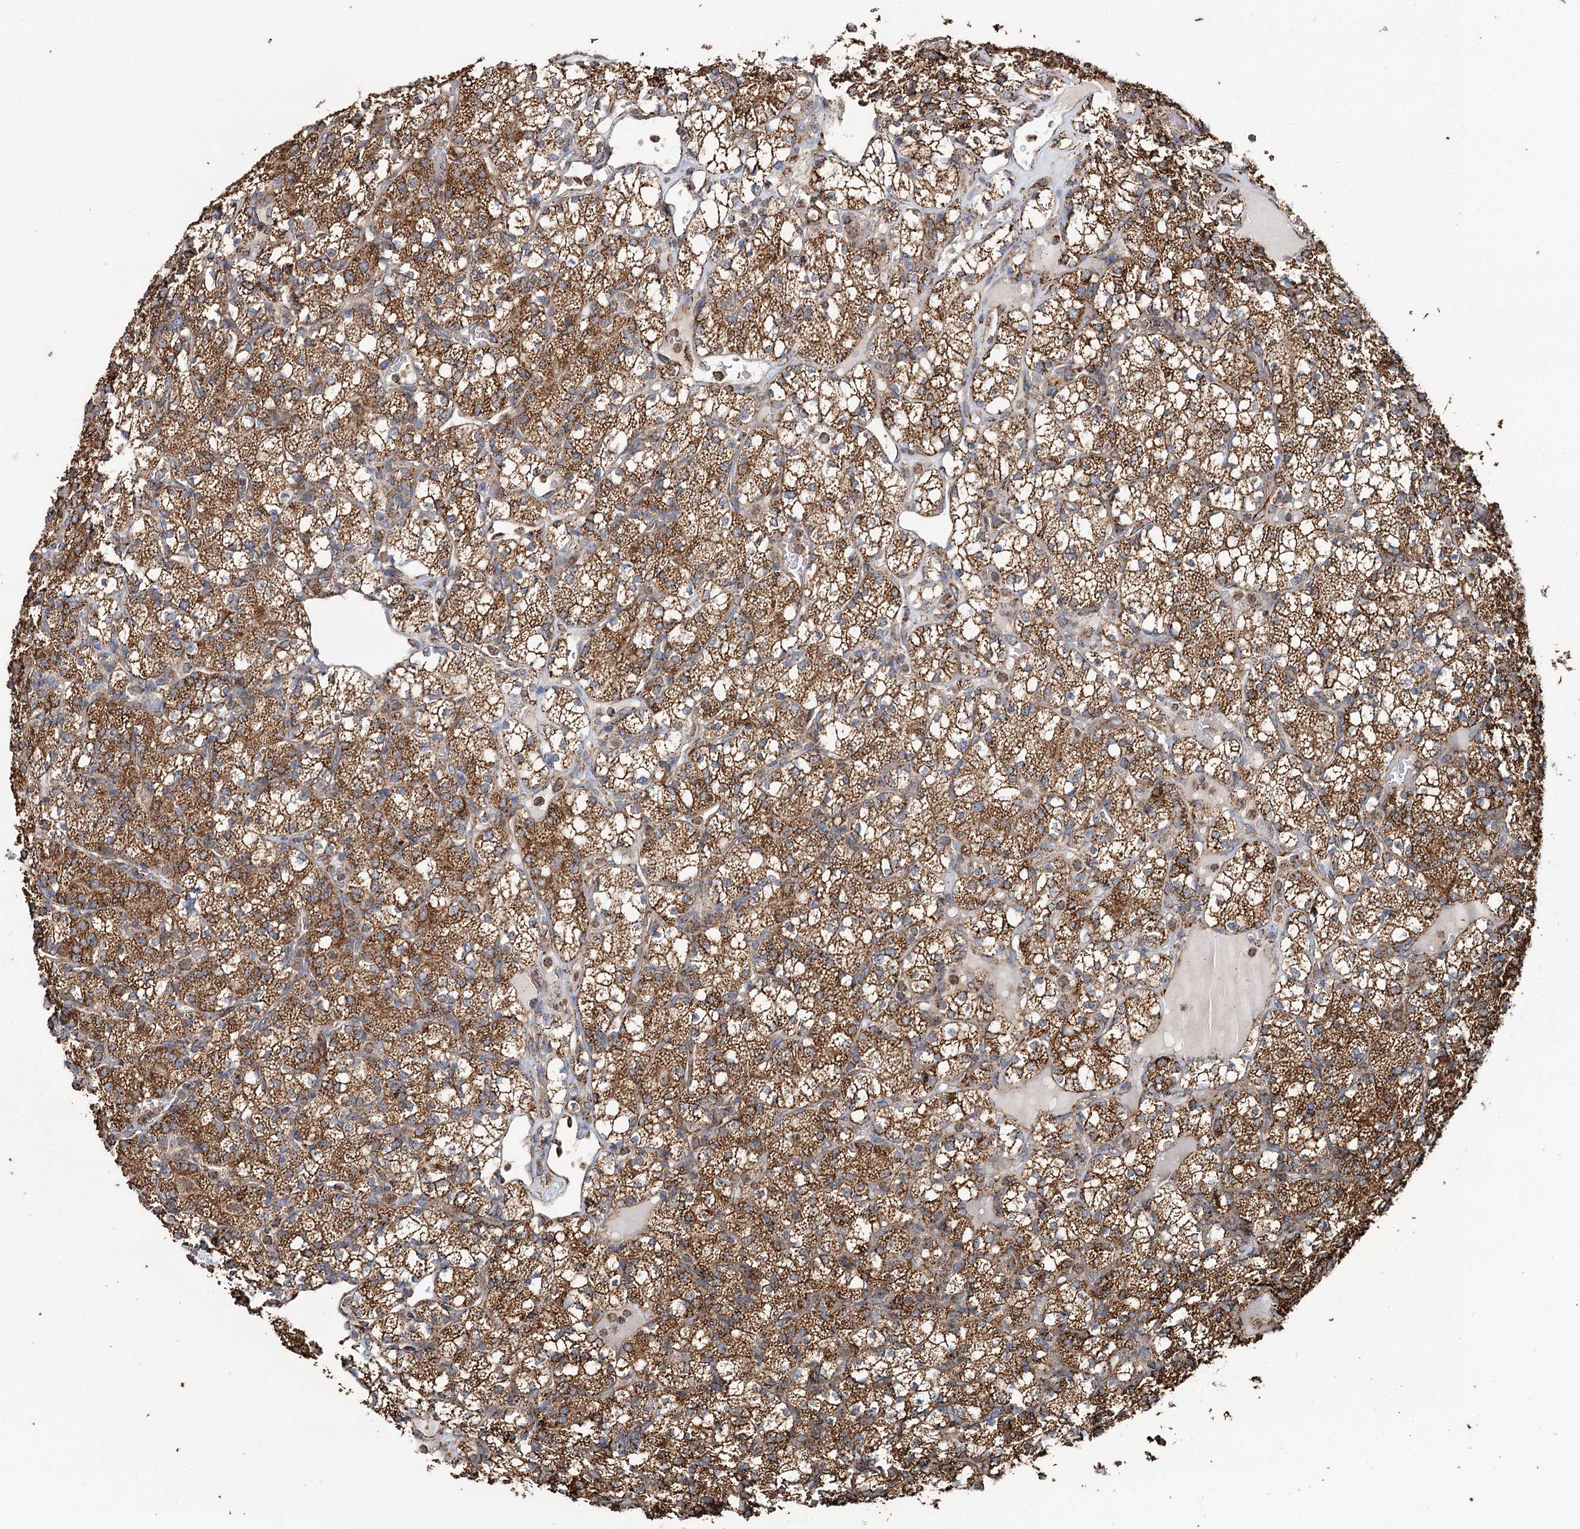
{"staining": {"intensity": "strong", "quantity": ">75%", "location": "cytoplasmic/membranous"}, "tissue": "renal cancer", "cell_type": "Tumor cells", "image_type": "cancer", "snomed": [{"axis": "morphology", "description": "Adenocarcinoma, NOS"}, {"axis": "topography", "description": "Kidney"}], "caption": "DAB (3,3'-diaminobenzidine) immunohistochemical staining of human renal adenocarcinoma exhibits strong cytoplasmic/membranous protein staining in about >75% of tumor cells.", "gene": "APH1A", "patient": {"sex": "male", "age": 77}}